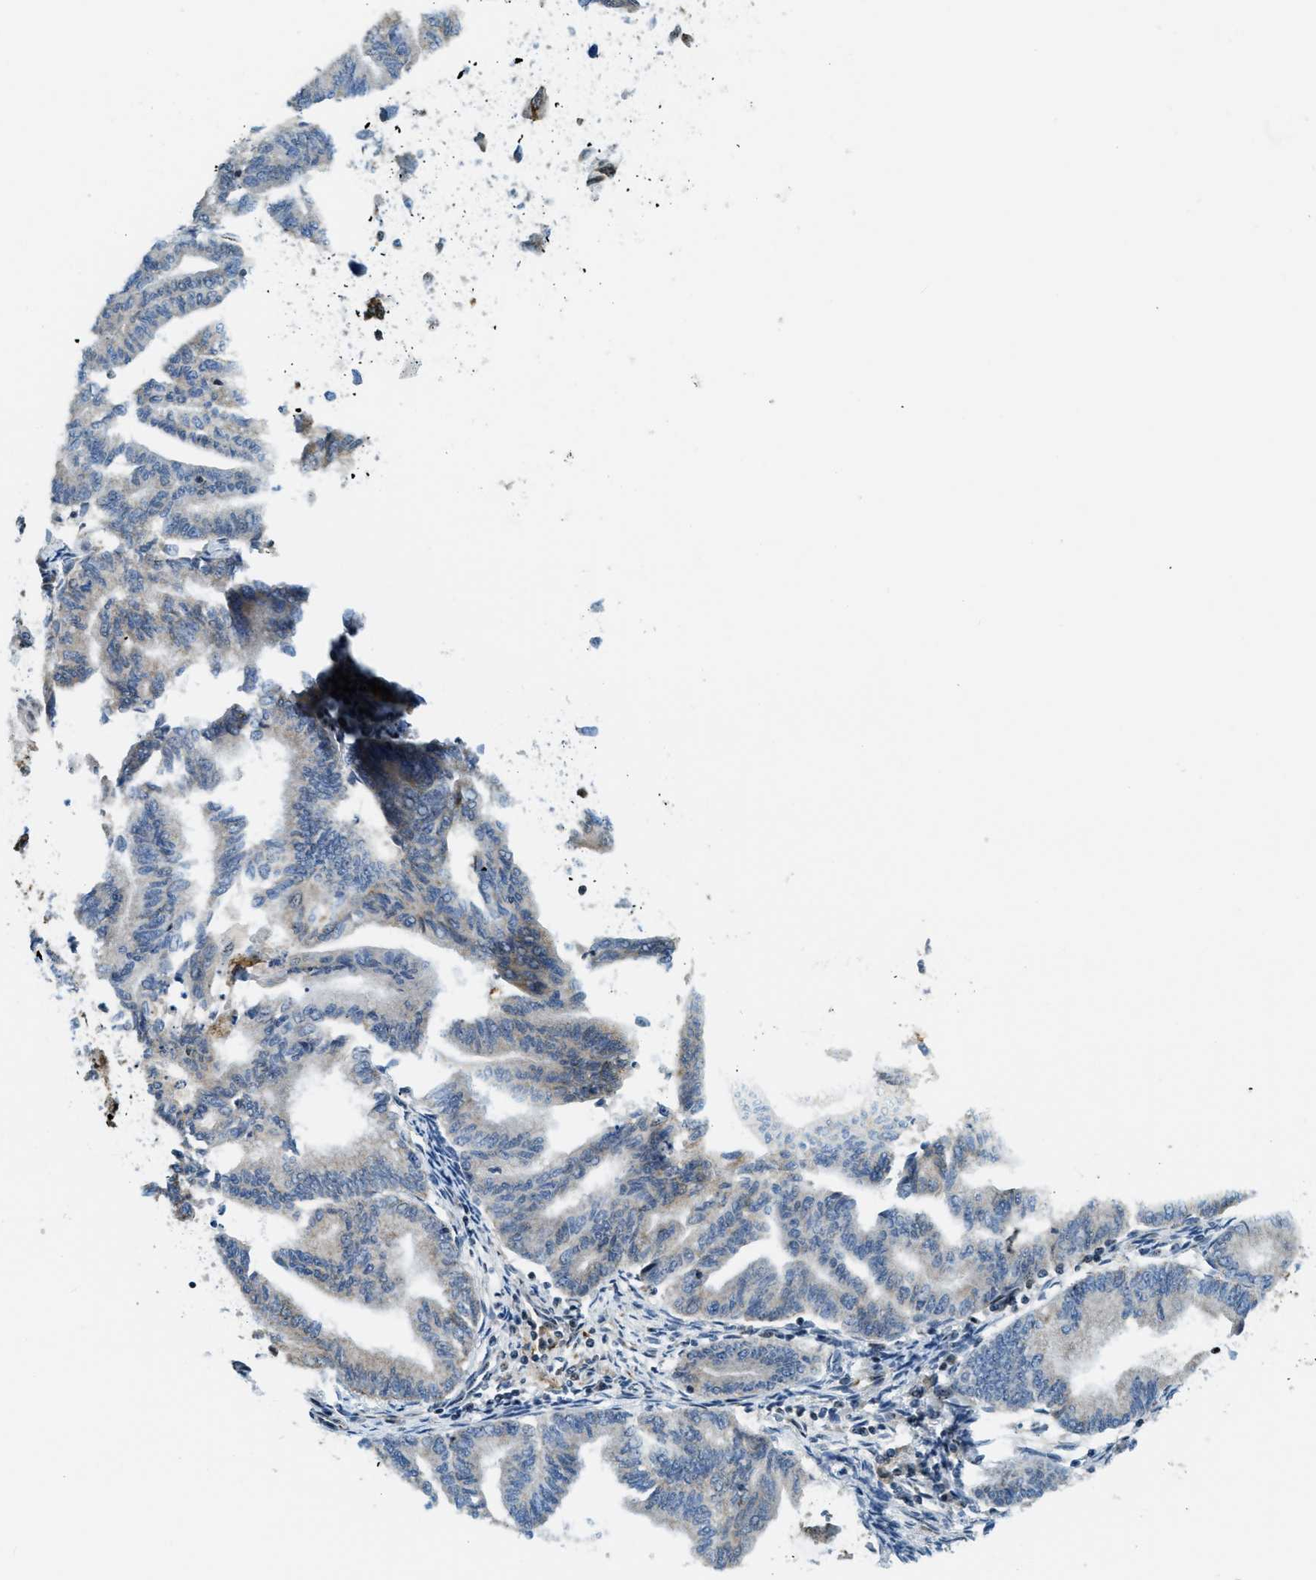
{"staining": {"intensity": "weak", "quantity": "25%-75%", "location": "cytoplasmic/membranous"}, "tissue": "endometrial cancer", "cell_type": "Tumor cells", "image_type": "cancer", "snomed": [{"axis": "morphology", "description": "Adenocarcinoma, NOS"}, {"axis": "topography", "description": "Endometrium"}], "caption": "Protein expression analysis of human endometrial cancer (adenocarcinoma) reveals weak cytoplasmic/membranous positivity in about 25%-75% of tumor cells.", "gene": "SP100", "patient": {"sex": "female", "age": 79}}